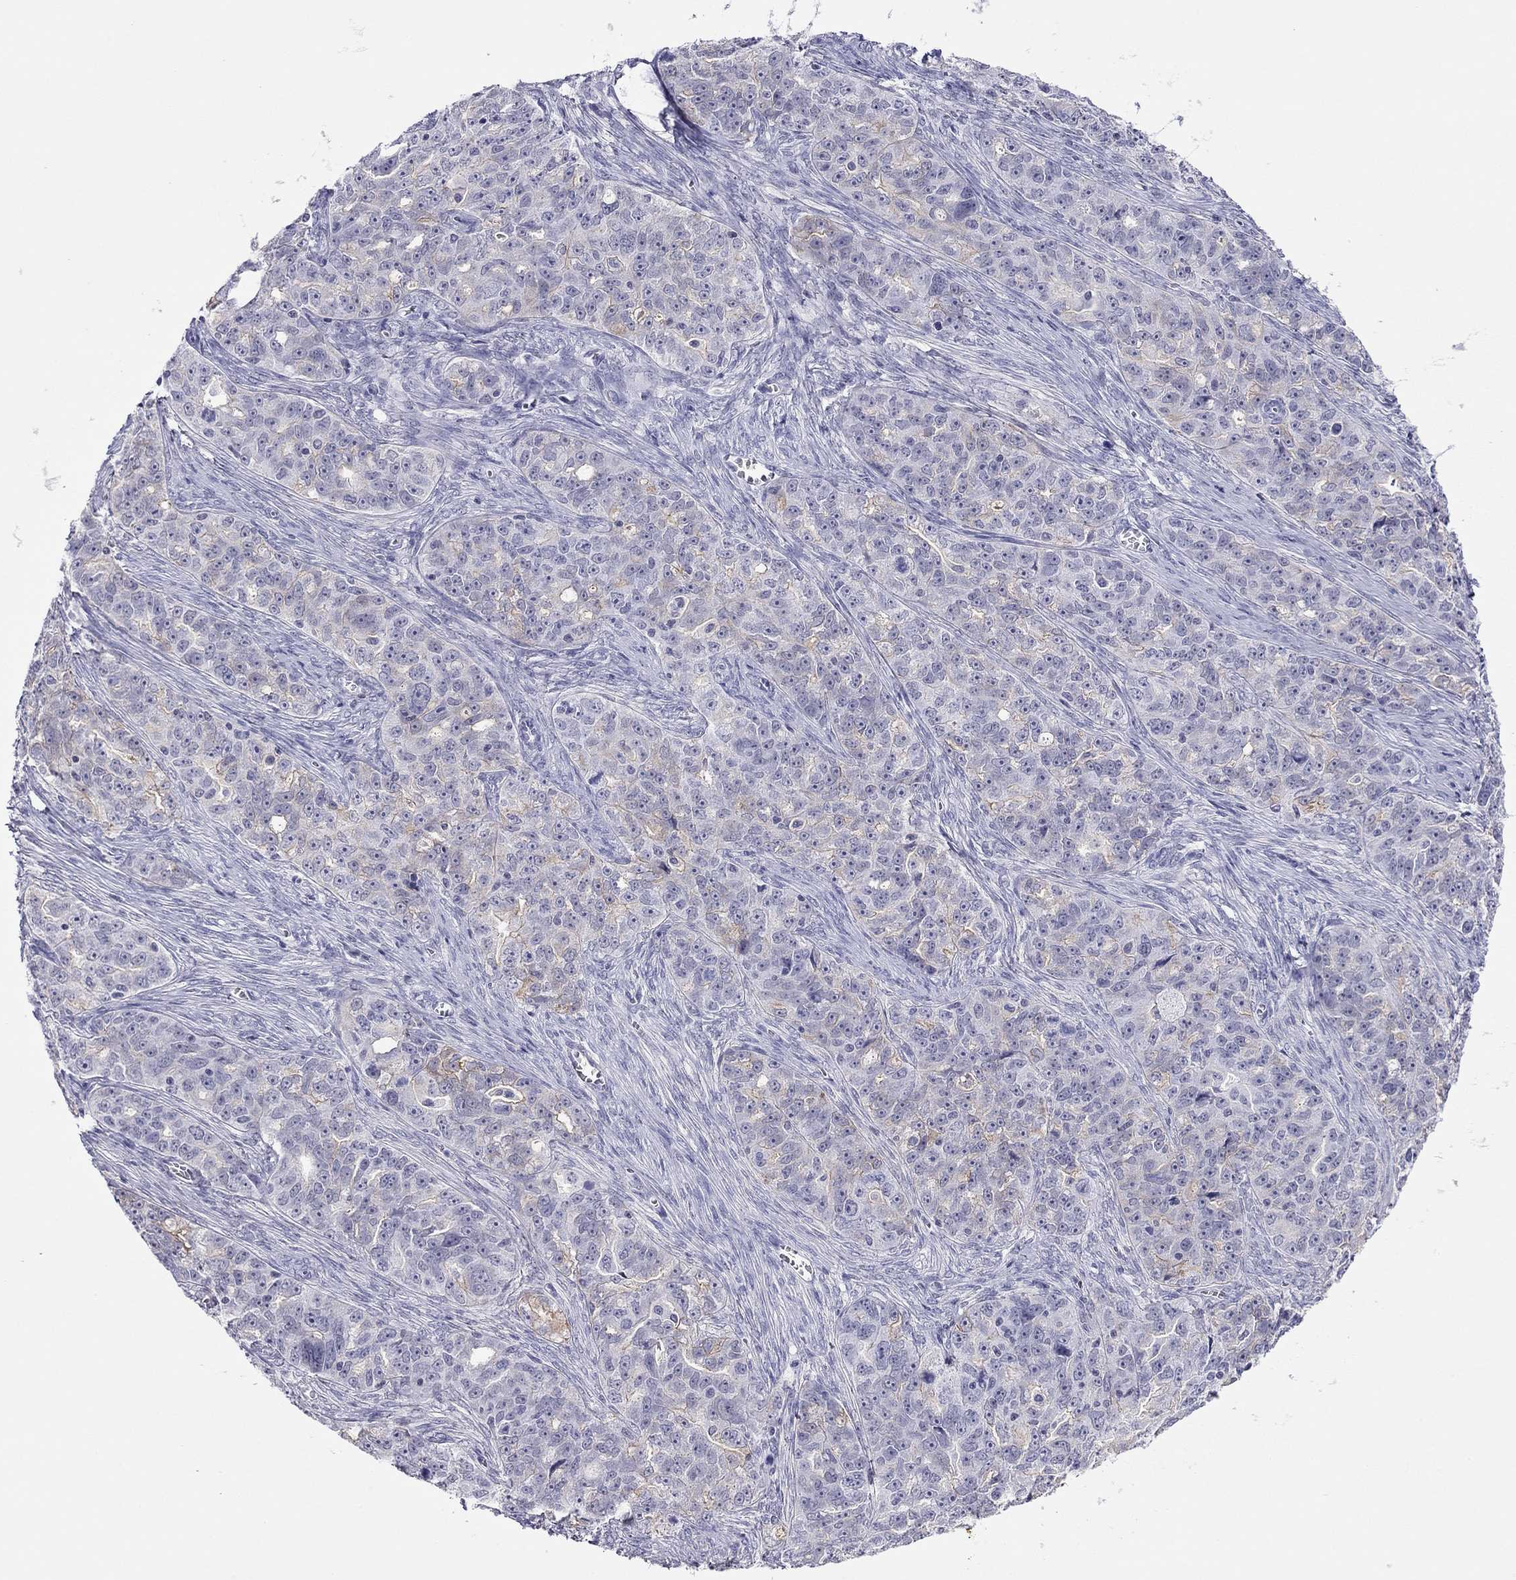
{"staining": {"intensity": "weak", "quantity": "<25%", "location": "cytoplasmic/membranous"}, "tissue": "ovarian cancer", "cell_type": "Tumor cells", "image_type": "cancer", "snomed": [{"axis": "morphology", "description": "Cystadenocarcinoma, serous, NOS"}, {"axis": "topography", "description": "Ovary"}], "caption": "Tumor cells show no significant positivity in ovarian cancer.", "gene": "MYMX", "patient": {"sex": "female", "age": 51}}